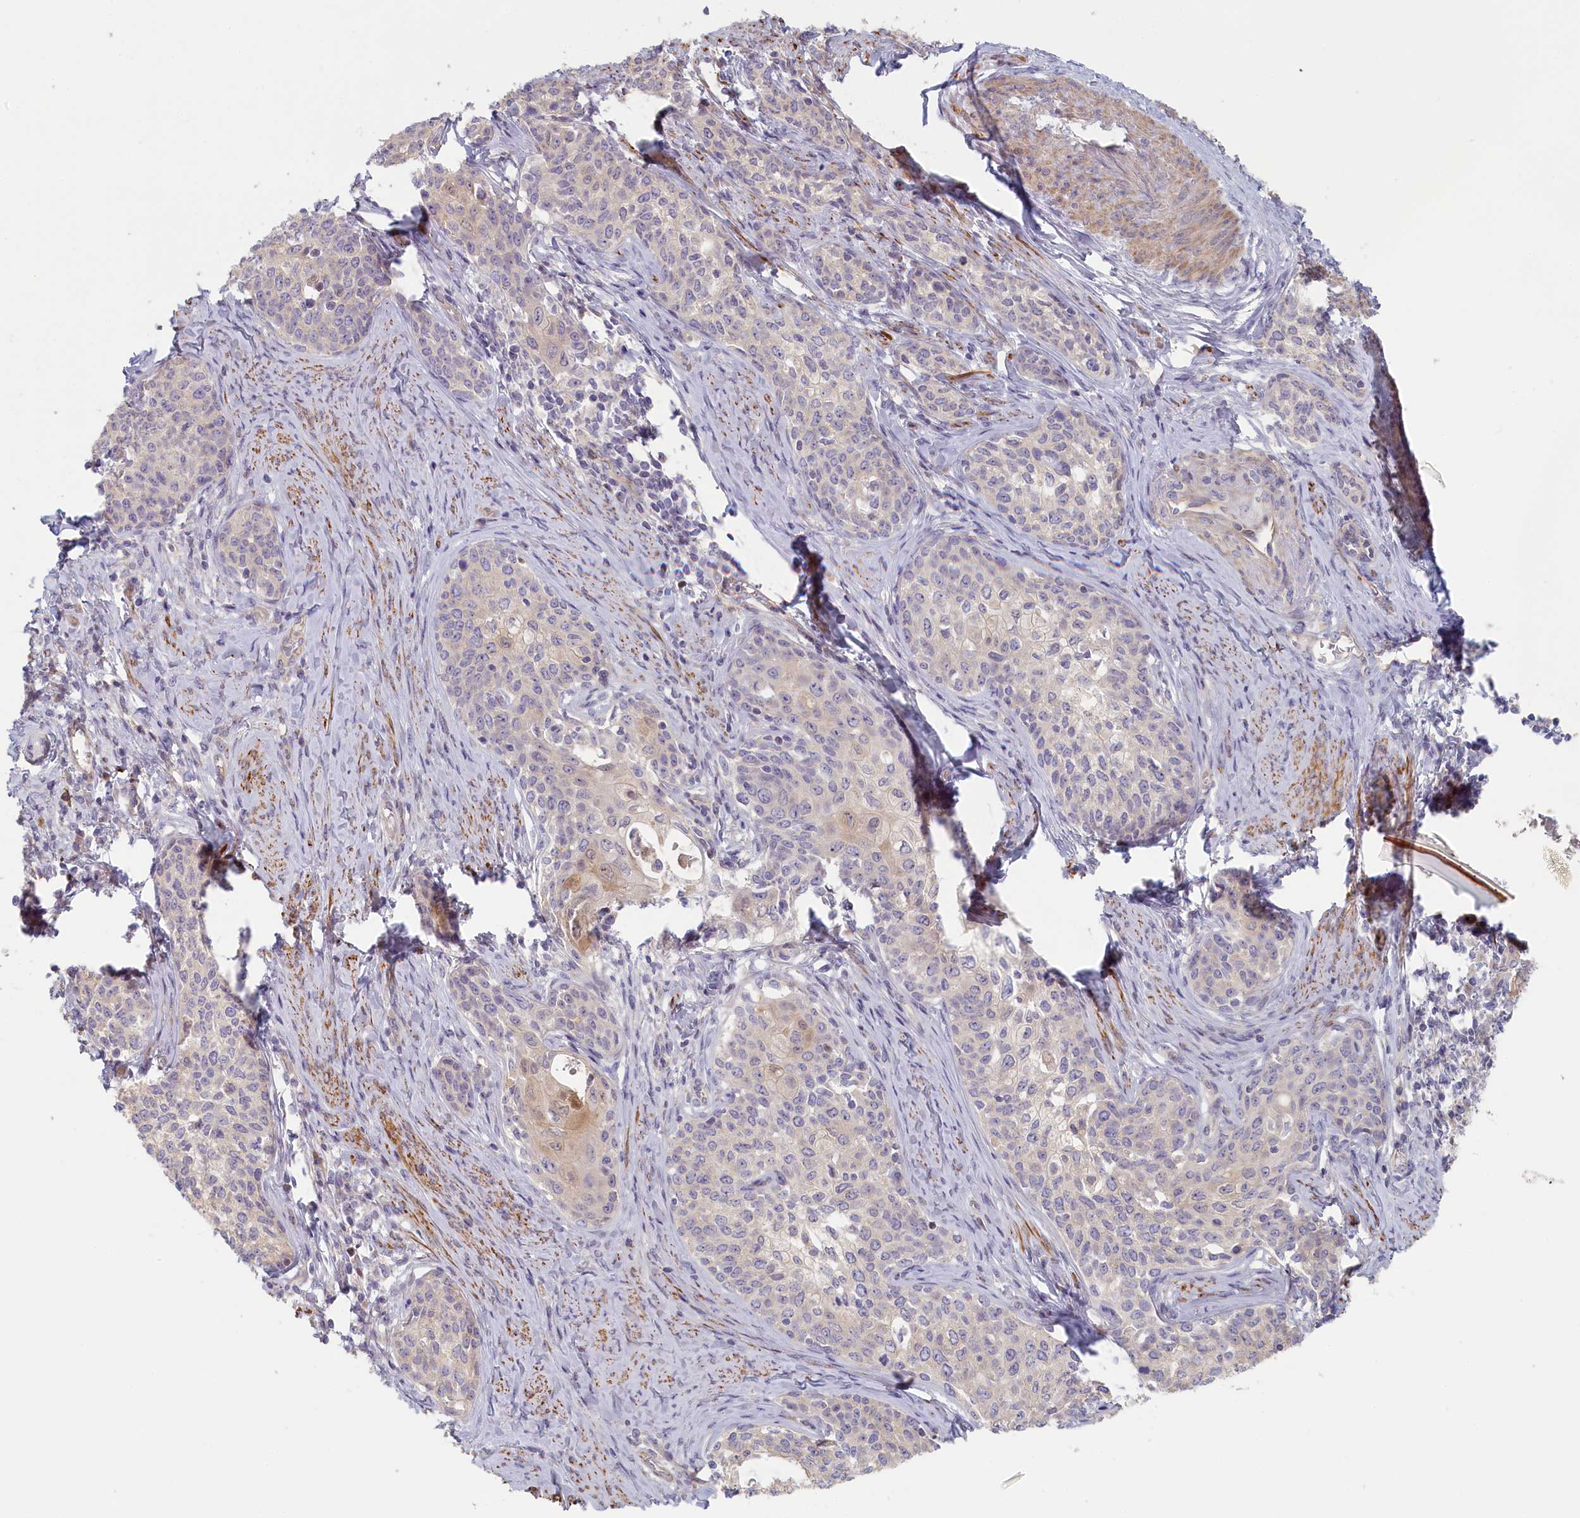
{"staining": {"intensity": "negative", "quantity": "none", "location": "none"}, "tissue": "cervical cancer", "cell_type": "Tumor cells", "image_type": "cancer", "snomed": [{"axis": "morphology", "description": "Squamous cell carcinoma, NOS"}, {"axis": "morphology", "description": "Adenocarcinoma, NOS"}, {"axis": "topography", "description": "Cervix"}], "caption": "DAB immunohistochemical staining of cervical adenocarcinoma demonstrates no significant expression in tumor cells.", "gene": "INTS4", "patient": {"sex": "female", "age": 52}}